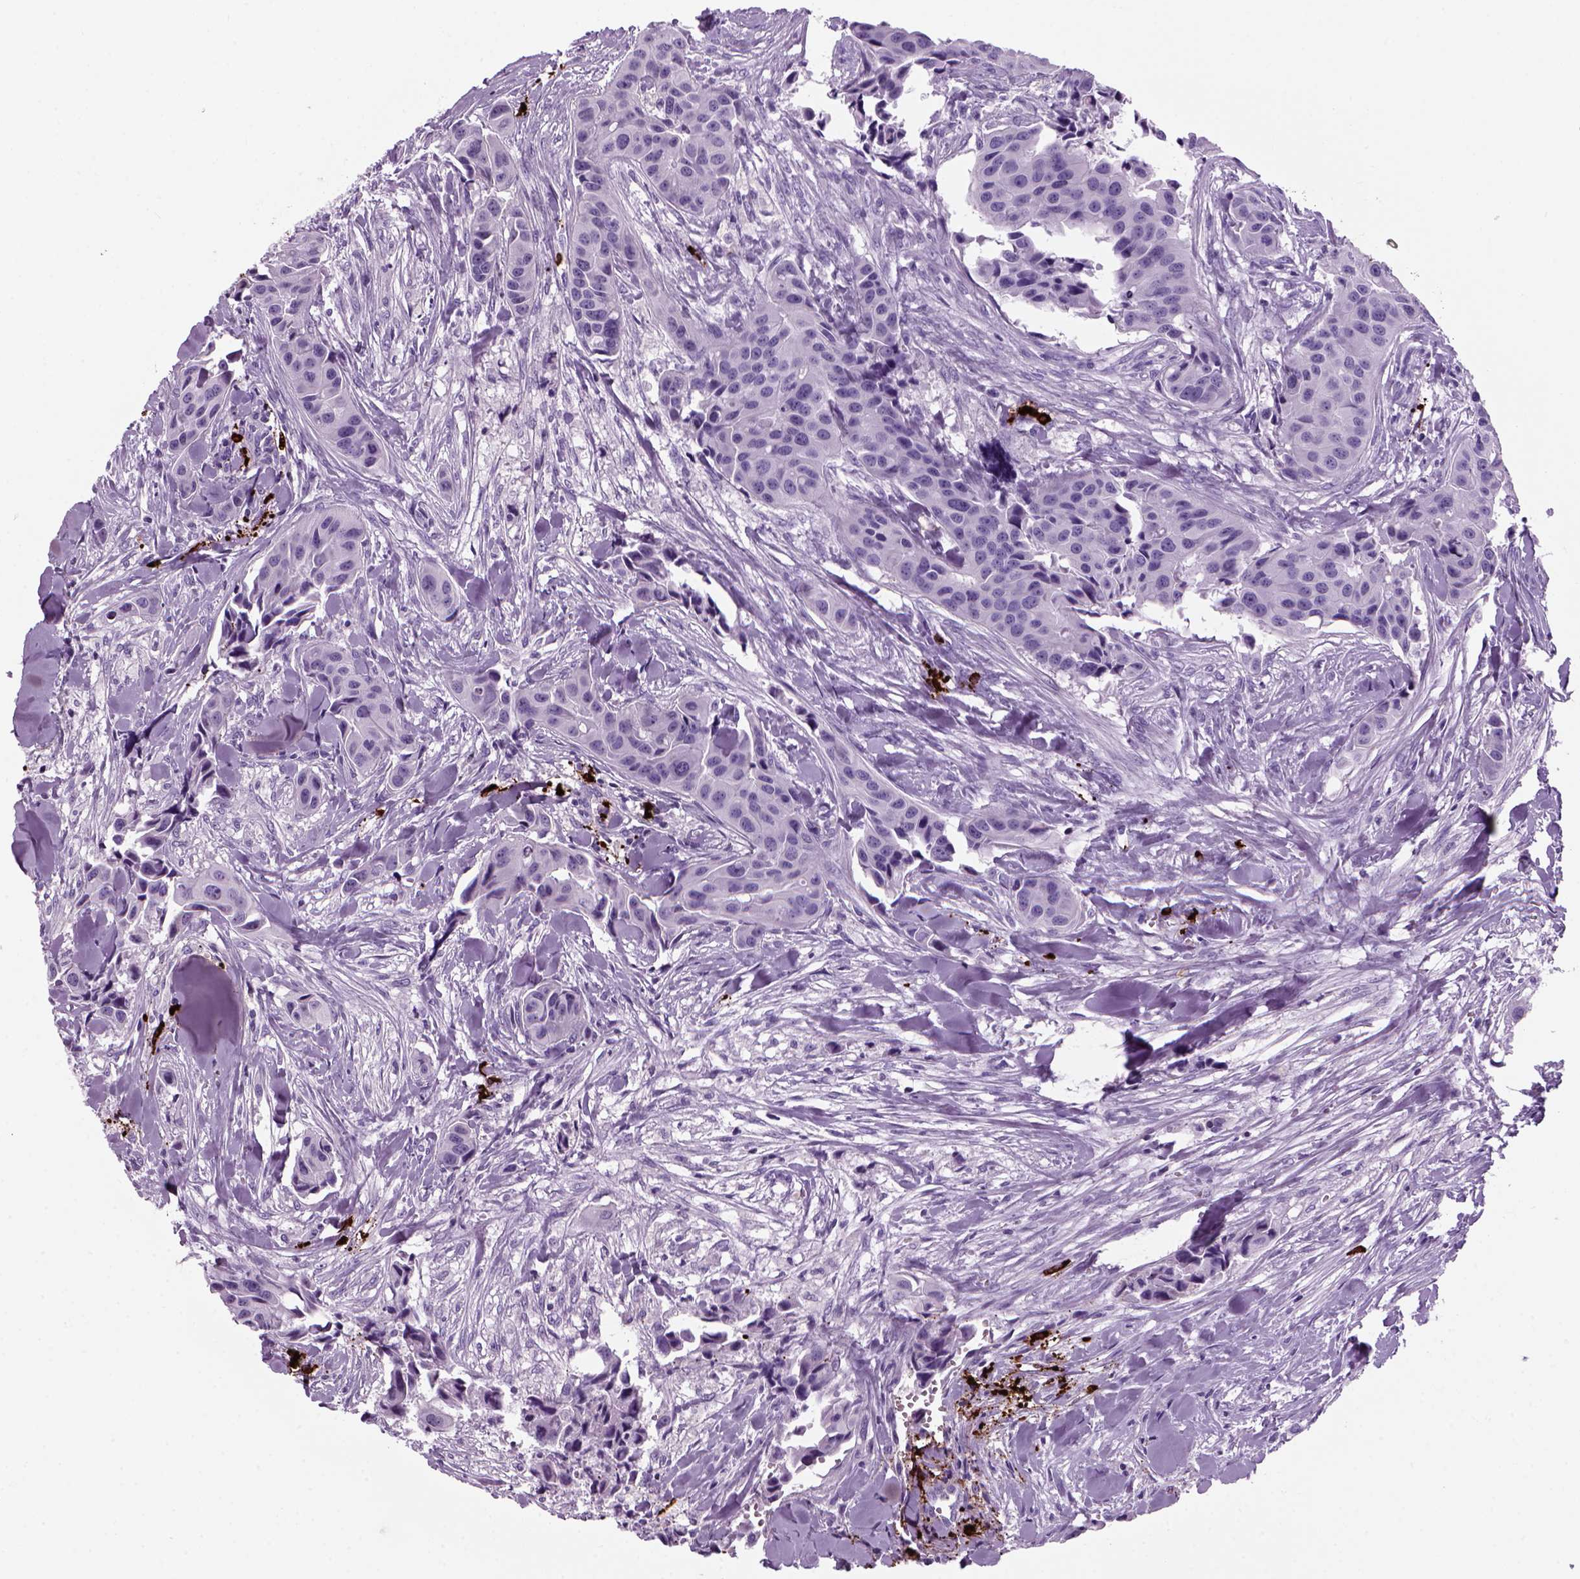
{"staining": {"intensity": "negative", "quantity": "none", "location": "none"}, "tissue": "head and neck cancer", "cell_type": "Tumor cells", "image_type": "cancer", "snomed": [{"axis": "morphology", "description": "Adenocarcinoma, NOS"}, {"axis": "topography", "description": "Head-Neck"}], "caption": "Protein analysis of head and neck cancer (adenocarcinoma) exhibits no significant expression in tumor cells.", "gene": "MZB1", "patient": {"sex": "male", "age": 76}}